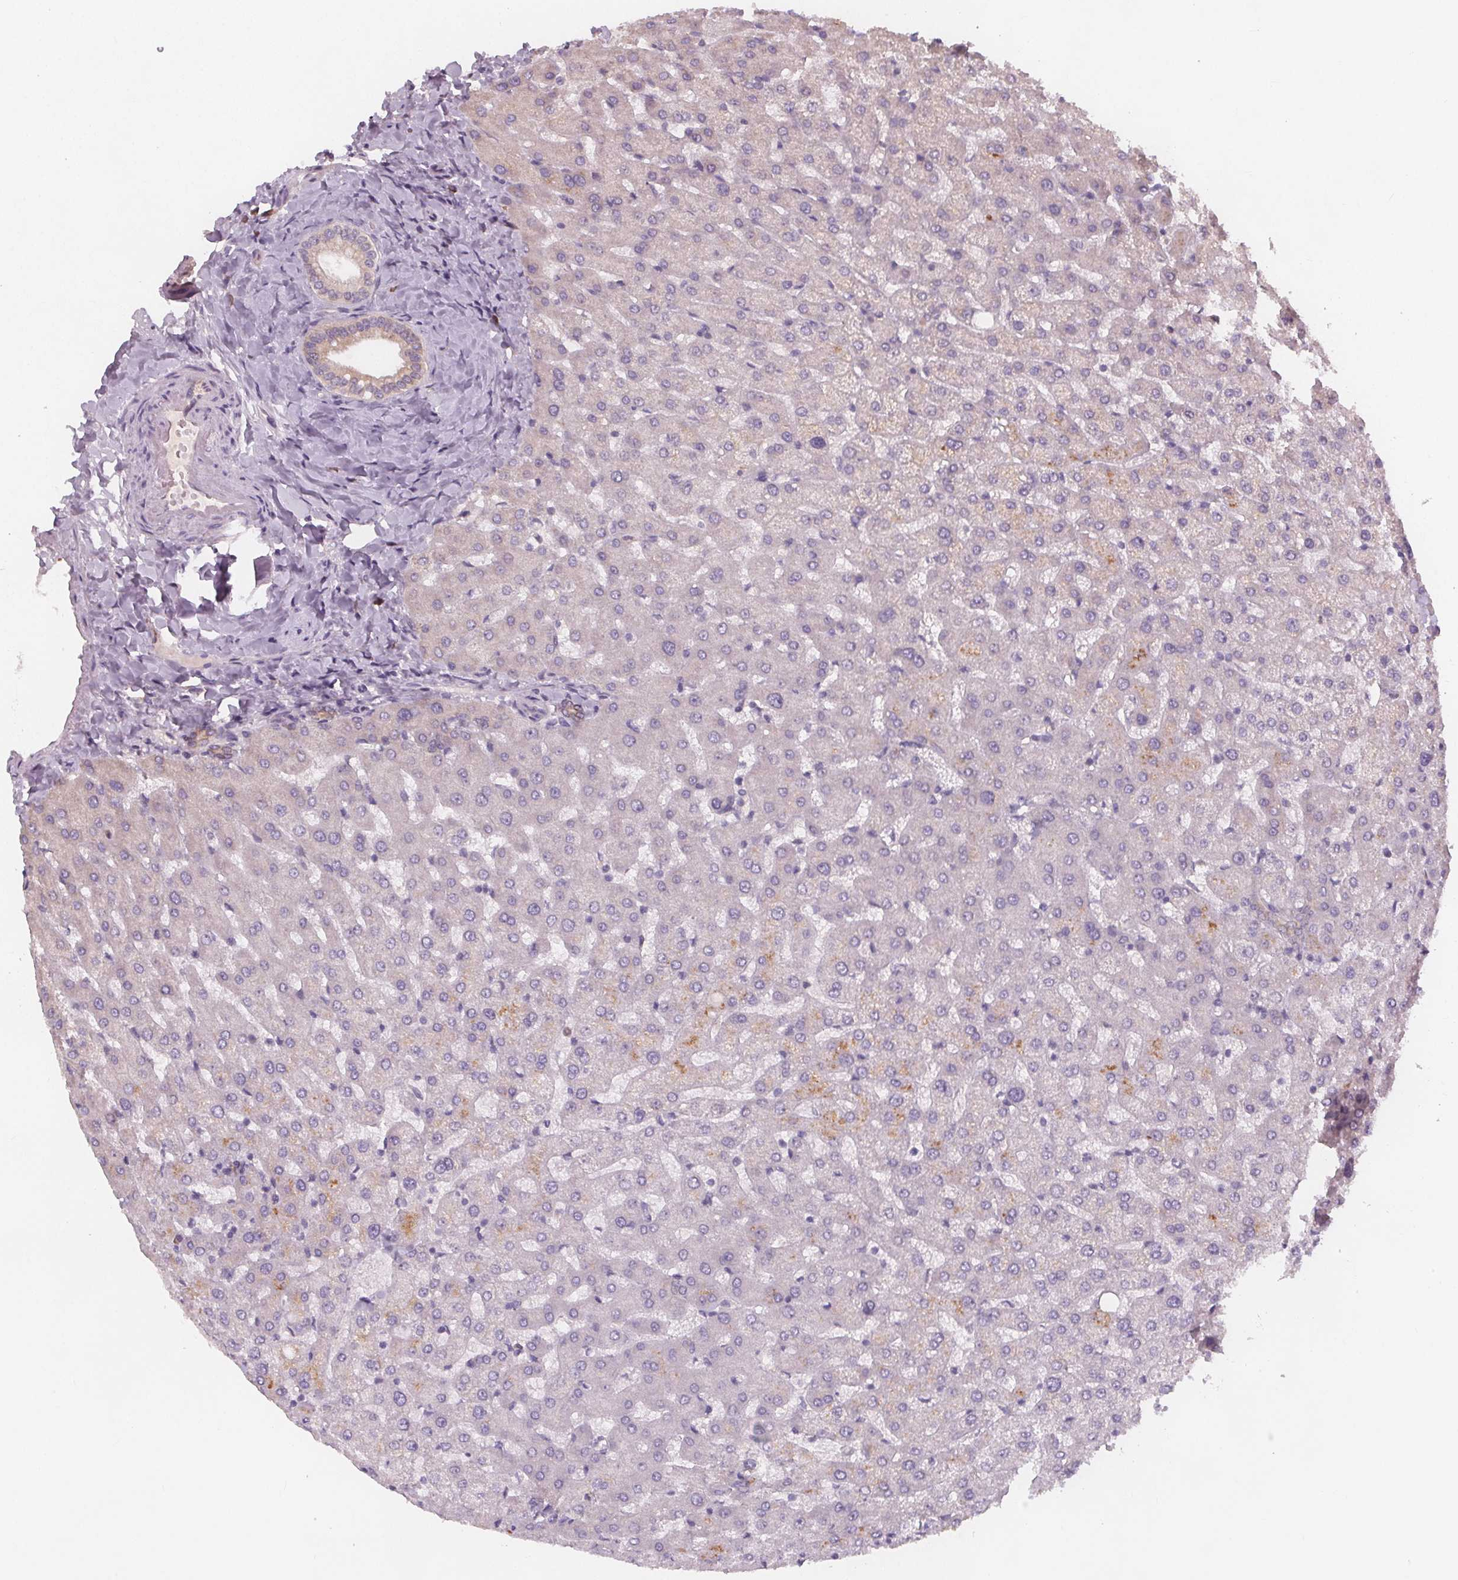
{"staining": {"intensity": "weak", "quantity": "25%-75%", "location": "cytoplasmic/membranous"}, "tissue": "liver", "cell_type": "Cholangiocytes", "image_type": "normal", "snomed": [{"axis": "morphology", "description": "Normal tissue, NOS"}, {"axis": "topography", "description": "Liver"}], "caption": "Immunohistochemical staining of unremarkable liver displays low levels of weak cytoplasmic/membranous expression in about 25%-75% of cholangiocytes. (brown staining indicates protein expression, while blue staining denotes nuclei).", "gene": "TMEM80", "patient": {"sex": "female", "age": 50}}